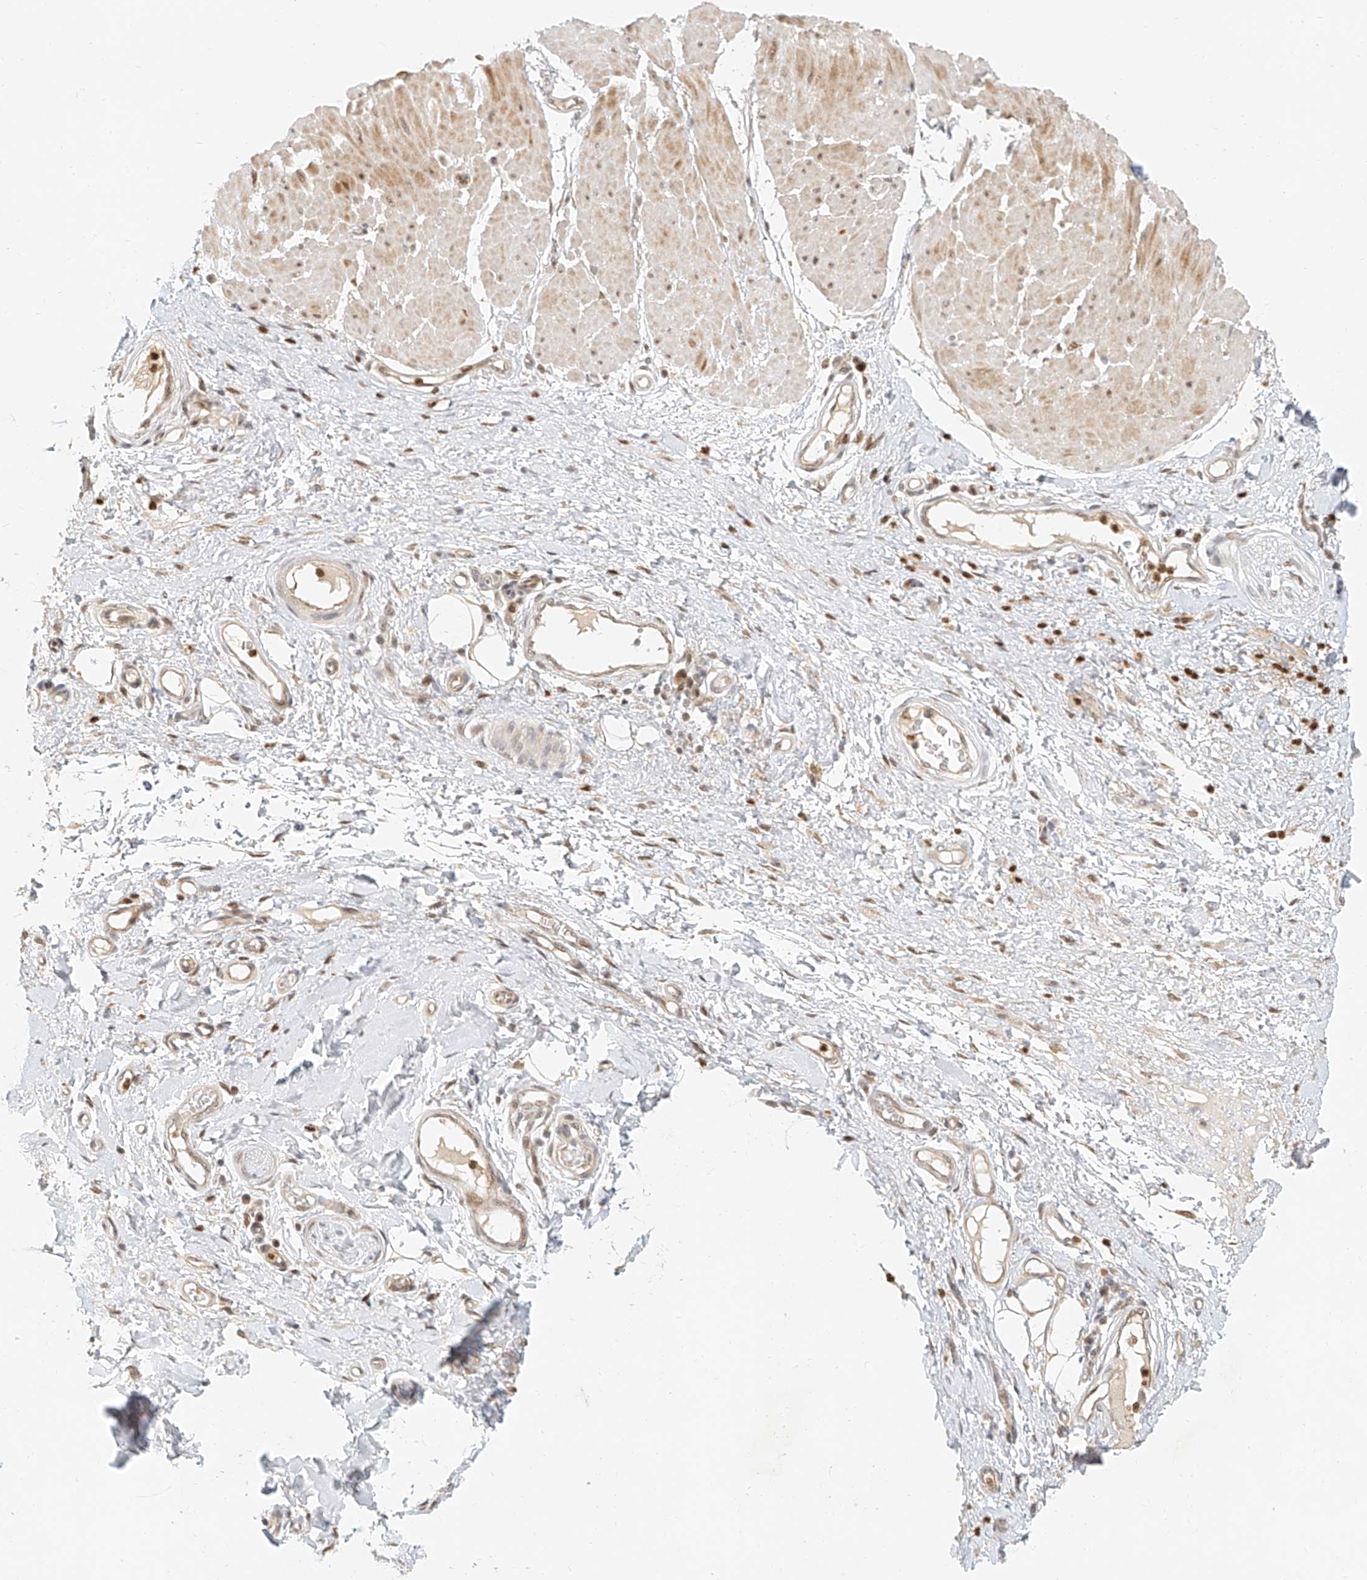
{"staining": {"intensity": "negative", "quantity": "none", "location": "none"}, "tissue": "adipose tissue", "cell_type": "Adipocytes", "image_type": "normal", "snomed": [{"axis": "morphology", "description": "Normal tissue, NOS"}, {"axis": "morphology", "description": "Adenocarcinoma, NOS"}, {"axis": "topography", "description": "Esophagus"}, {"axis": "topography", "description": "Stomach, upper"}, {"axis": "topography", "description": "Peripheral nerve tissue"}], "caption": "Adipocytes show no significant protein positivity in unremarkable adipose tissue. (Immunohistochemistry (ihc), brightfield microscopy, high magnification).", "gene": "CXorf58", "patient": {"sex": "male", "age": 62}}